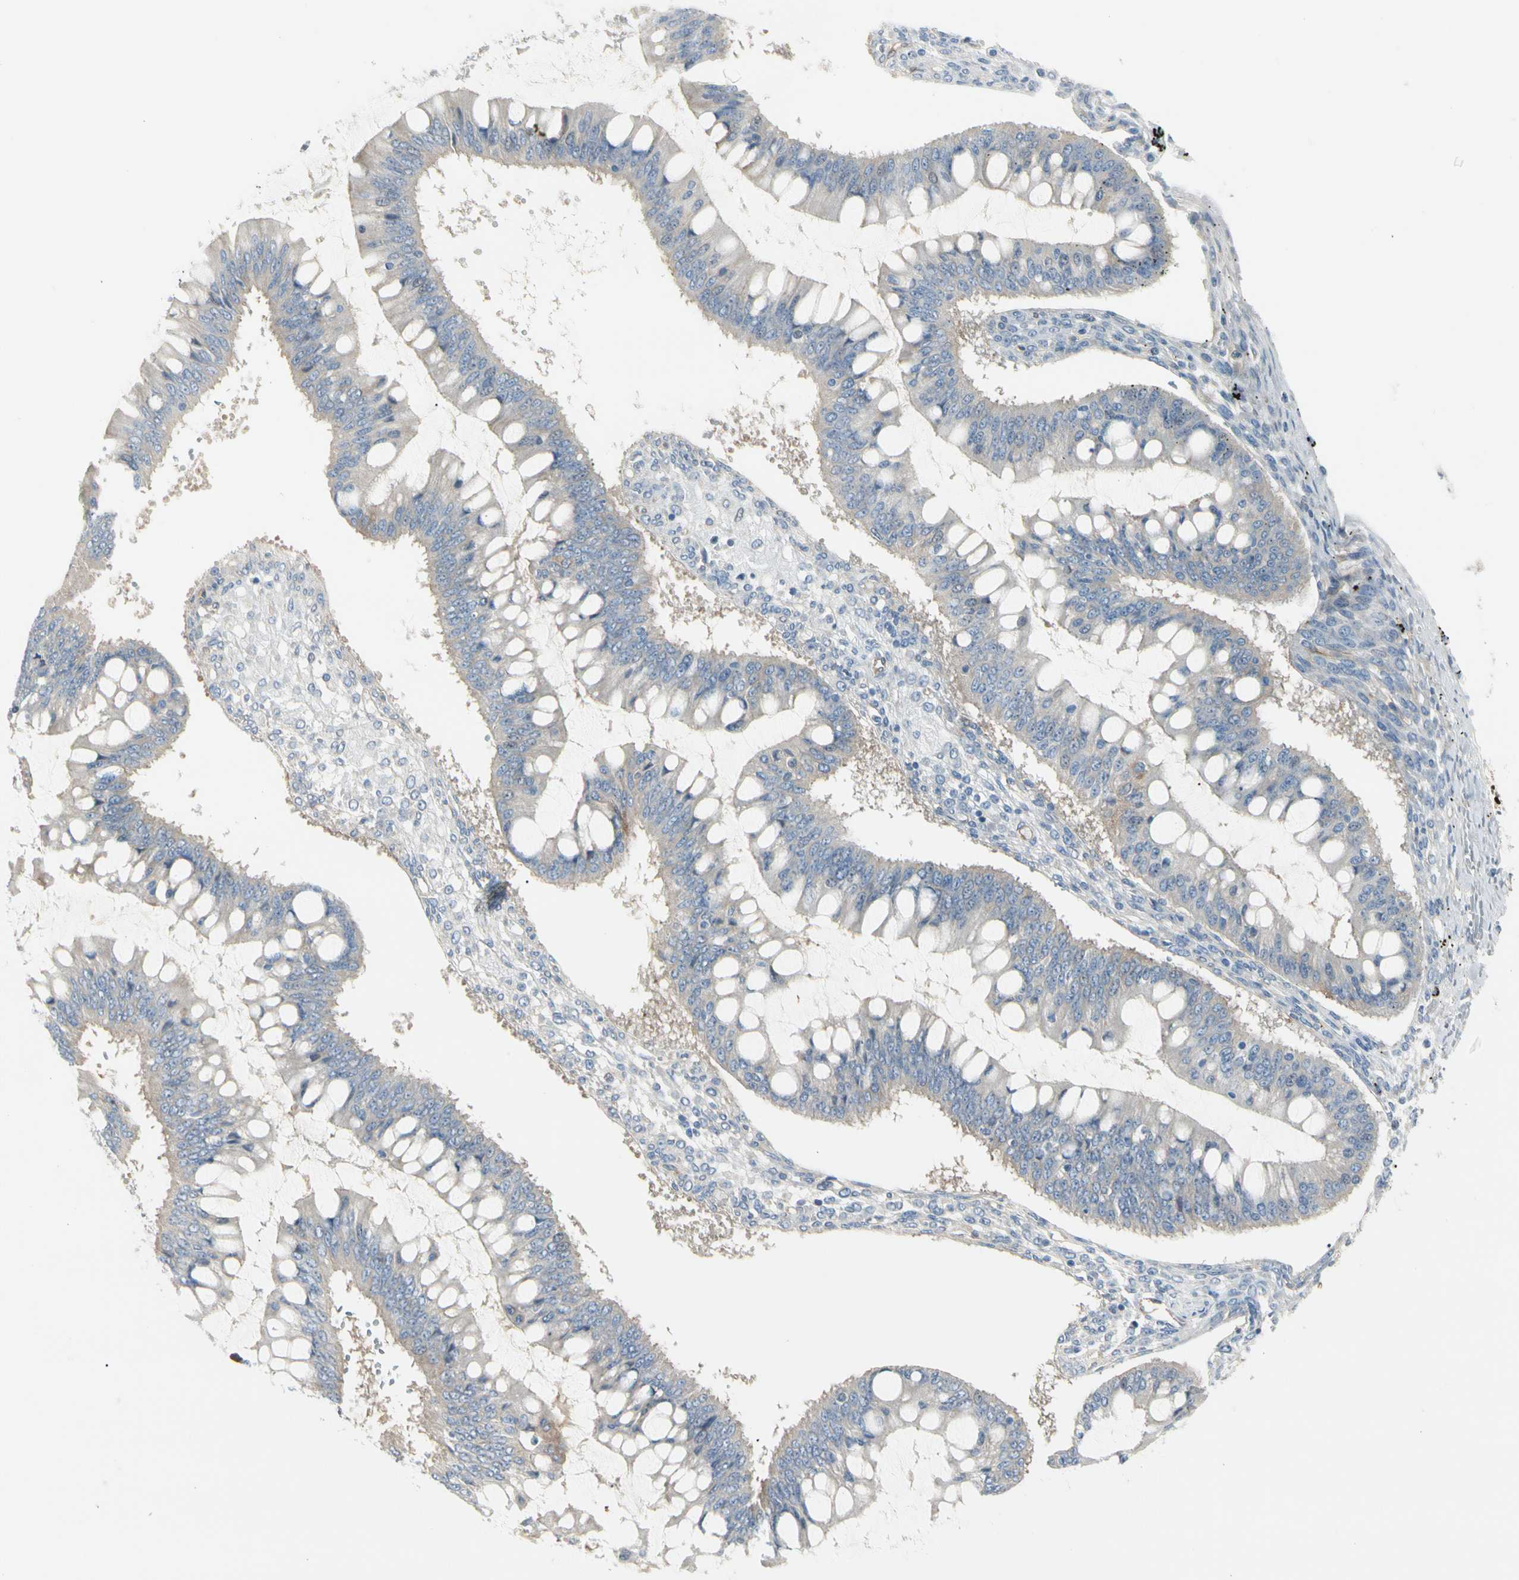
{"staining": {"intensity": "weak", "quantity": "<25%", "location": "cytoplasmic/membranous"}, "tissue": "ovarian cancer", "cell_type": "Tumor cells", "image_type": "cancer", "snomed": [{"axis": "morphology", "description": "Cystadenocarcinoma, mucinous, NOS"}, {"axis": "topography", "description": "Ovary"}], "caption": "Tumor cells show no significant protein positivity in mucinous cystadenocarcinoma (ovarian).", "gene": "NFKB2", "patient": {"sex": "female", "age": 73}}